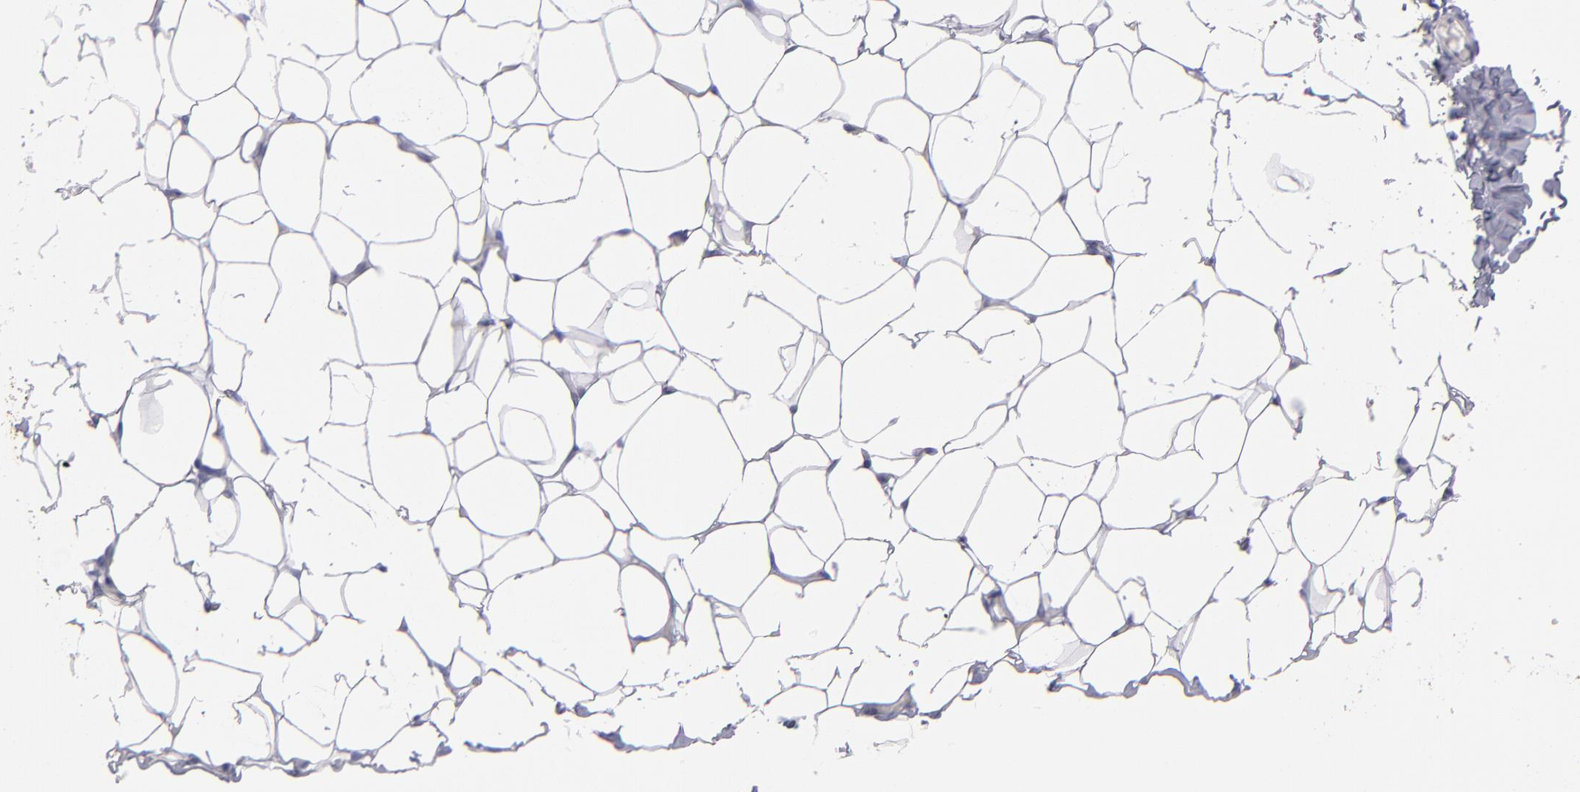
{"staining": {"intensity": "negative", "quantity": "none", "location": "none"}, "tissue": "adipose tissue", "cell_type": "Adipocytes", "image_type": "normal", "snomed": [{"axis": "morphology", "description": "Normal tissue, NOS"}, {"axis": "topography", "description": "Soft tissue"}], "caption": "Histopathology image shows no significant protein expression in adipocytes of benign adipose tissue.", "gene": "MB", "patient": {"sex": "male", "age": 26}}